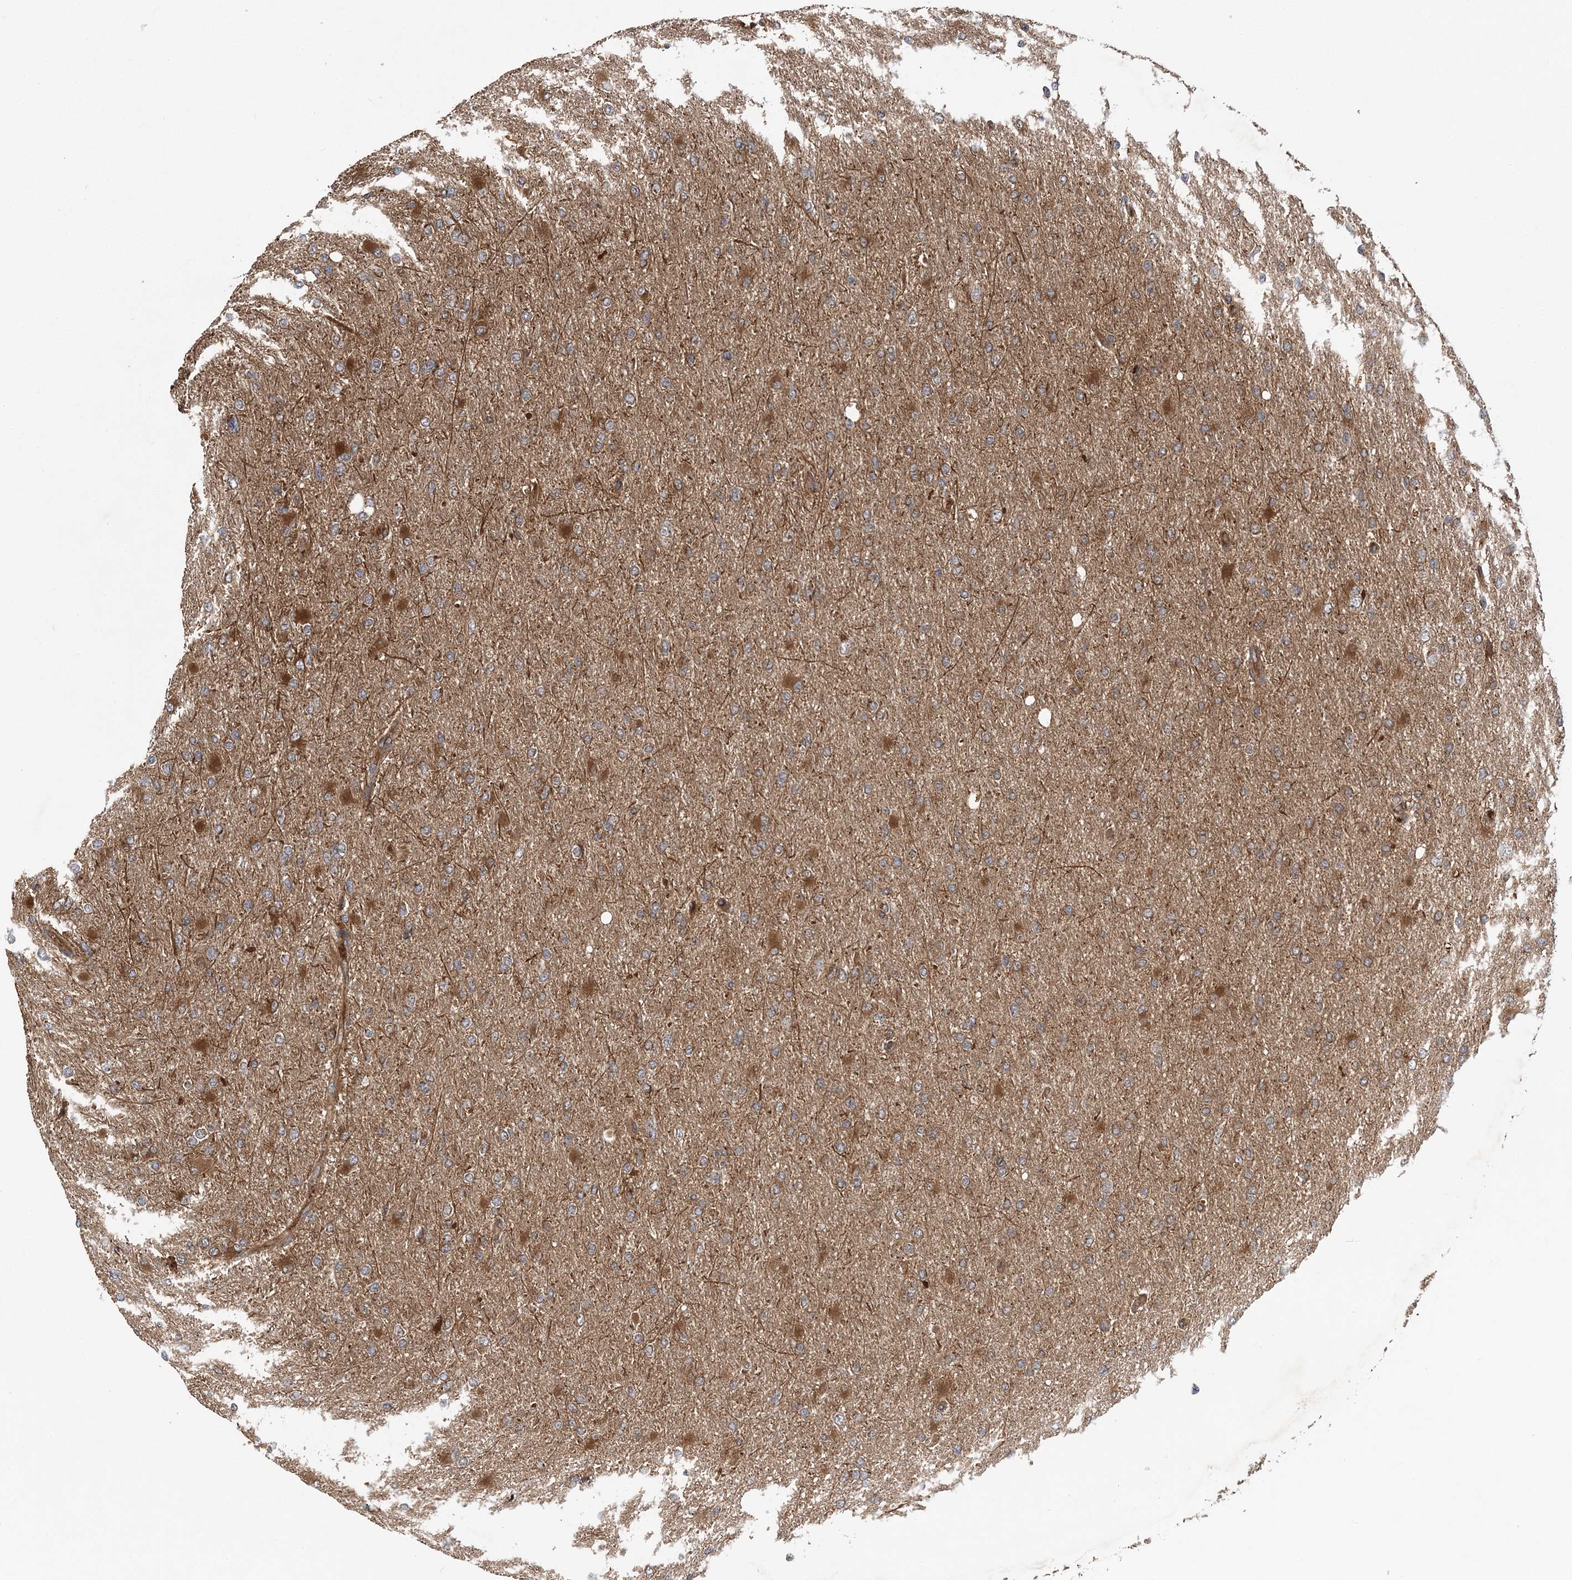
{"staining": {"intensity": "moderate", "quantity": "25%-75%", "location": "cytoplasmic/membranous"}, "tissue": "glioma", "cell_type": "Tumor cells", "image_type": "cancer", "snomed": [{"axis": "morphology", "description": "Glioma, malignant, High grade"}, {"axis": "topography", "description": "Cerebral cortex"}], "caption": "Brown immunohistochemical staining in glioma demonstrates moderate cytoplasmic/membranous expression in approximately 25%-75% of tumor cells. Nuclei are stained in blue.", "gene": "ATG3", "patient": {"sex": "female", "age": 36}}